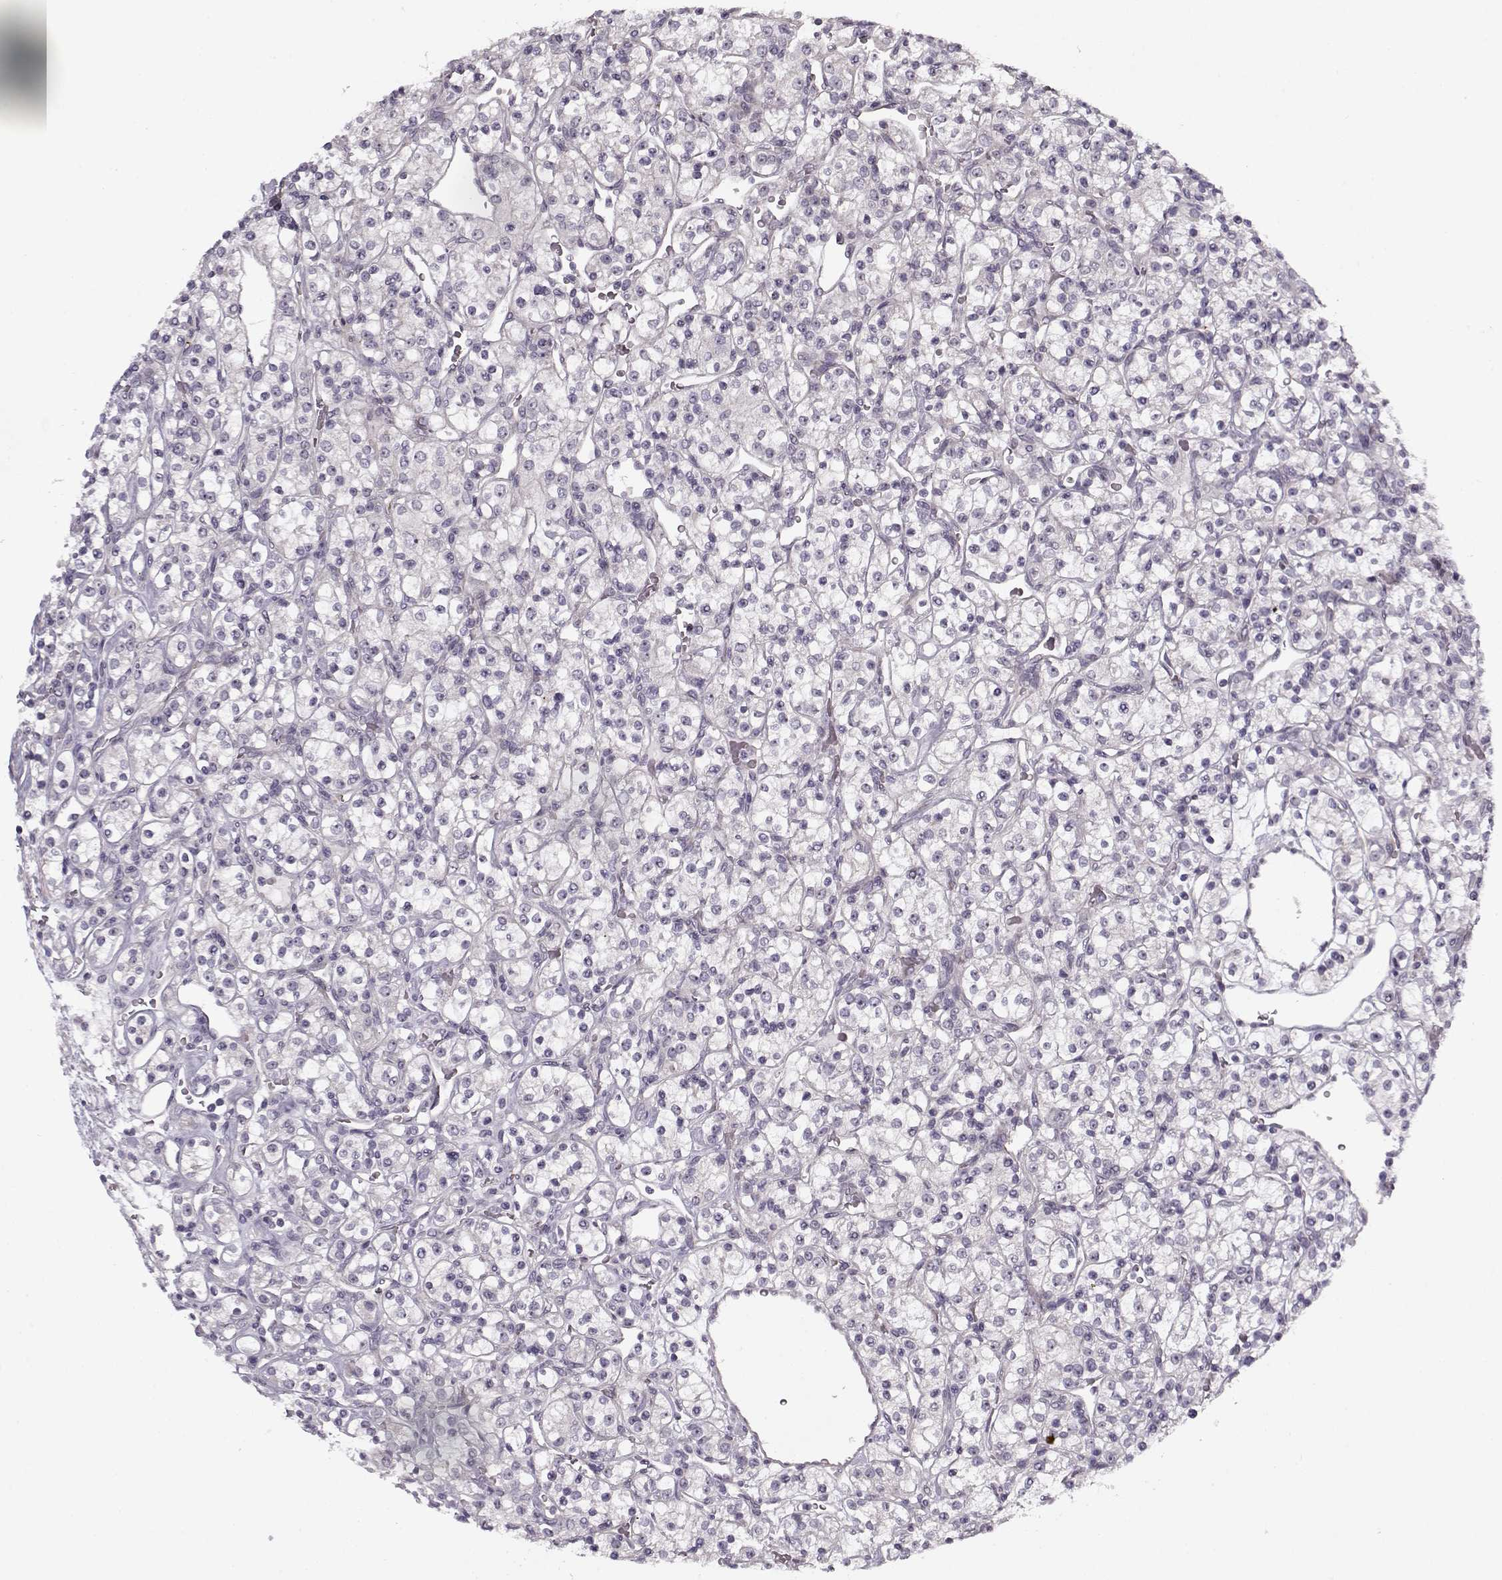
{"staining": {"intensity": "negative", "quantity": "none", "location": "none"}, "tissue": "renal cancer", "cell_type": "Tumor cells", "image_type": "cancer", "snomed": [{"axis": "morphology", "description": "Adenocarcinoma, NOS"}, {"axis": "topography", "description": "Kidney"}], "caption": "Immunohistochemistry (IHC) photomicrograph of adenocarcinoma (renal) stained for a protein (brown), which displays no positivity in tumor cells.", "gene": "PNMT", "patient": {"sex": "male", "age": 77}}